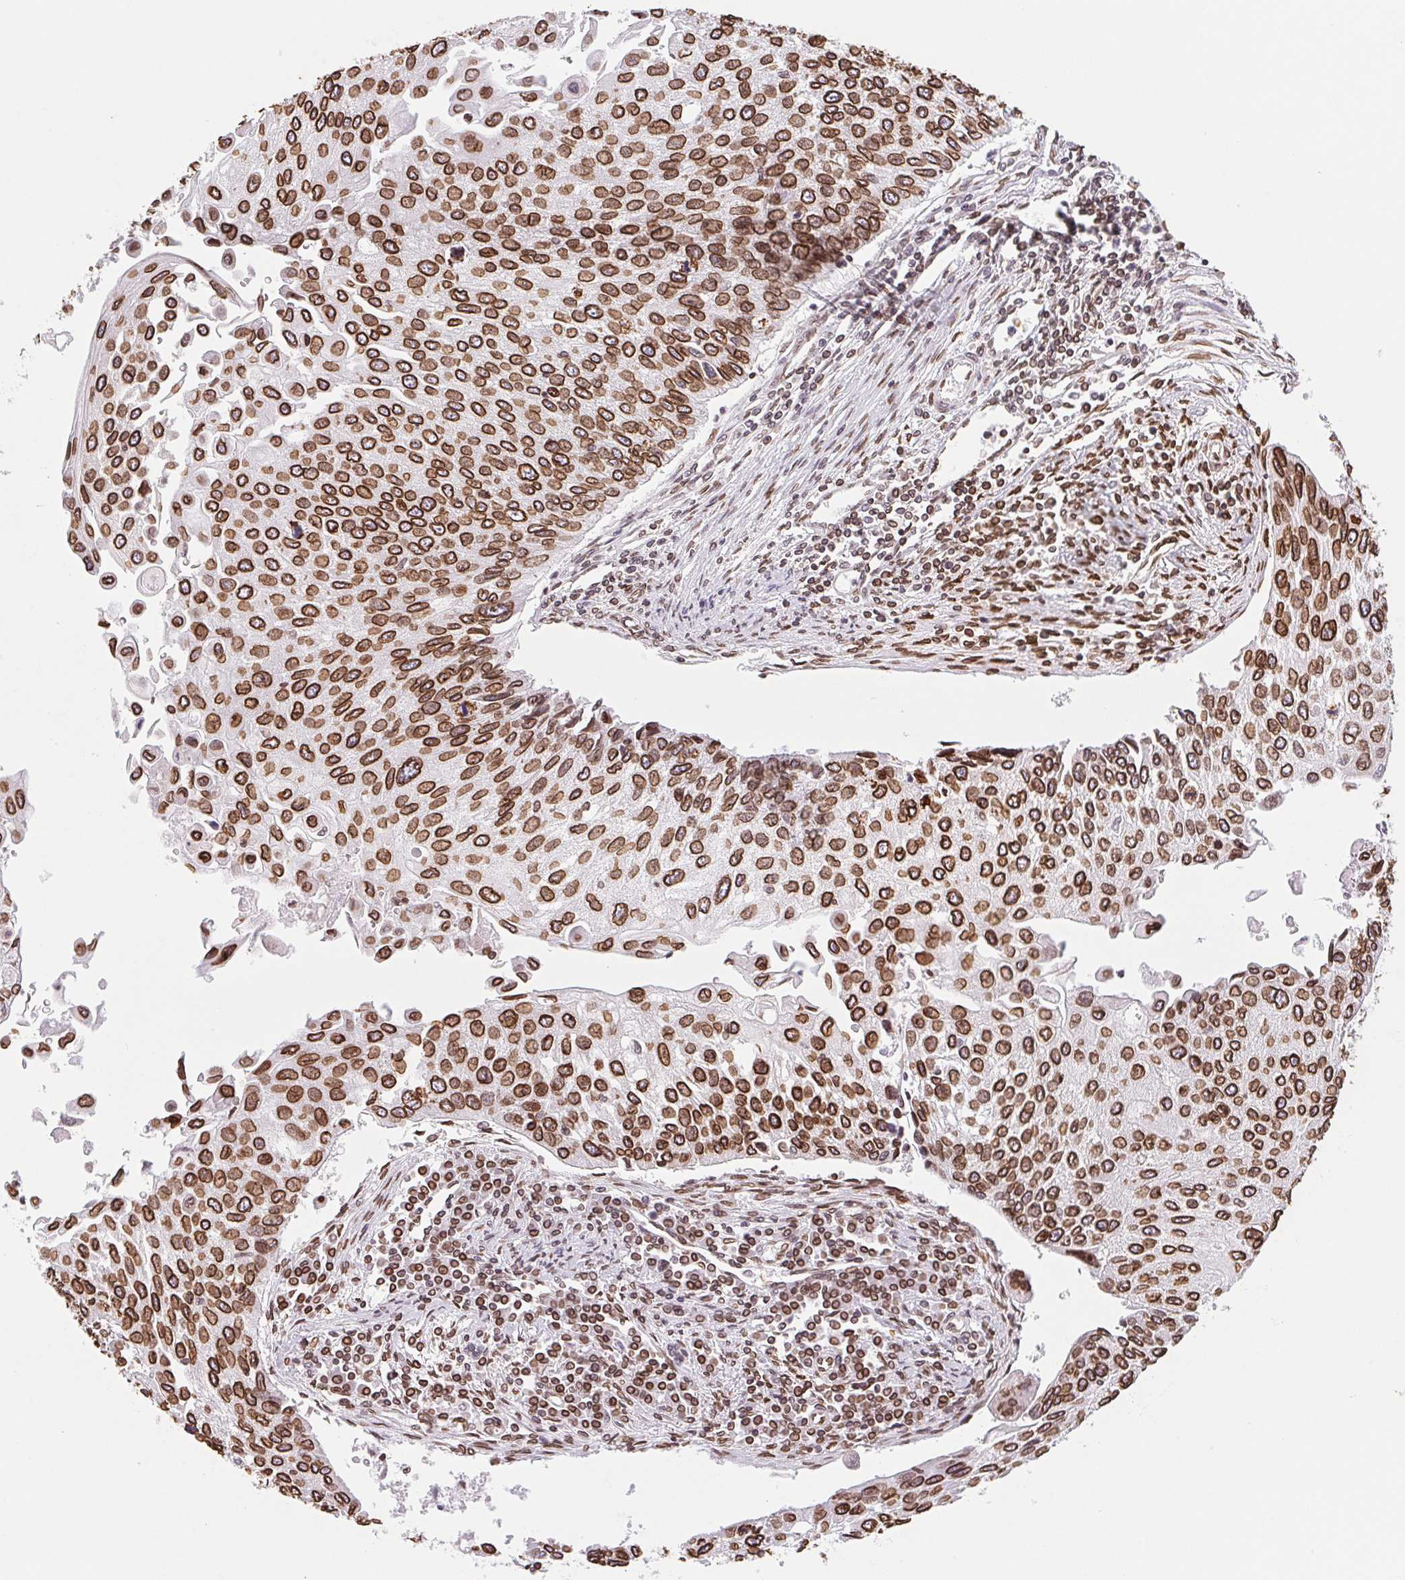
{"staining": {"intensity": "strong", "quantity": ">75%", "location": "cytoplasmic/membranous,nuclear"}, "tissue": "lung cancer", "cell_type": "Tumor cells", "image_type": "cancer", "snomed": [{"axis": "morphology", "description": "Squamous cell carcinoma, NOS"}, {"axis": "morphology", "description": "Squamous cell carcinoma, metastatic, NOS"}, {"axis": "topography", "description": "Lung"}], "caption": "Immunohistochemistry micrograph of lung cancer stained for a protein (brown), which exhibits high levels of strong cytoplasmic/membranous and nuclear expression in about >75% of tumor cells.", "gene": "LMNB2", "patient": {"sex": "male", "age": 63}}